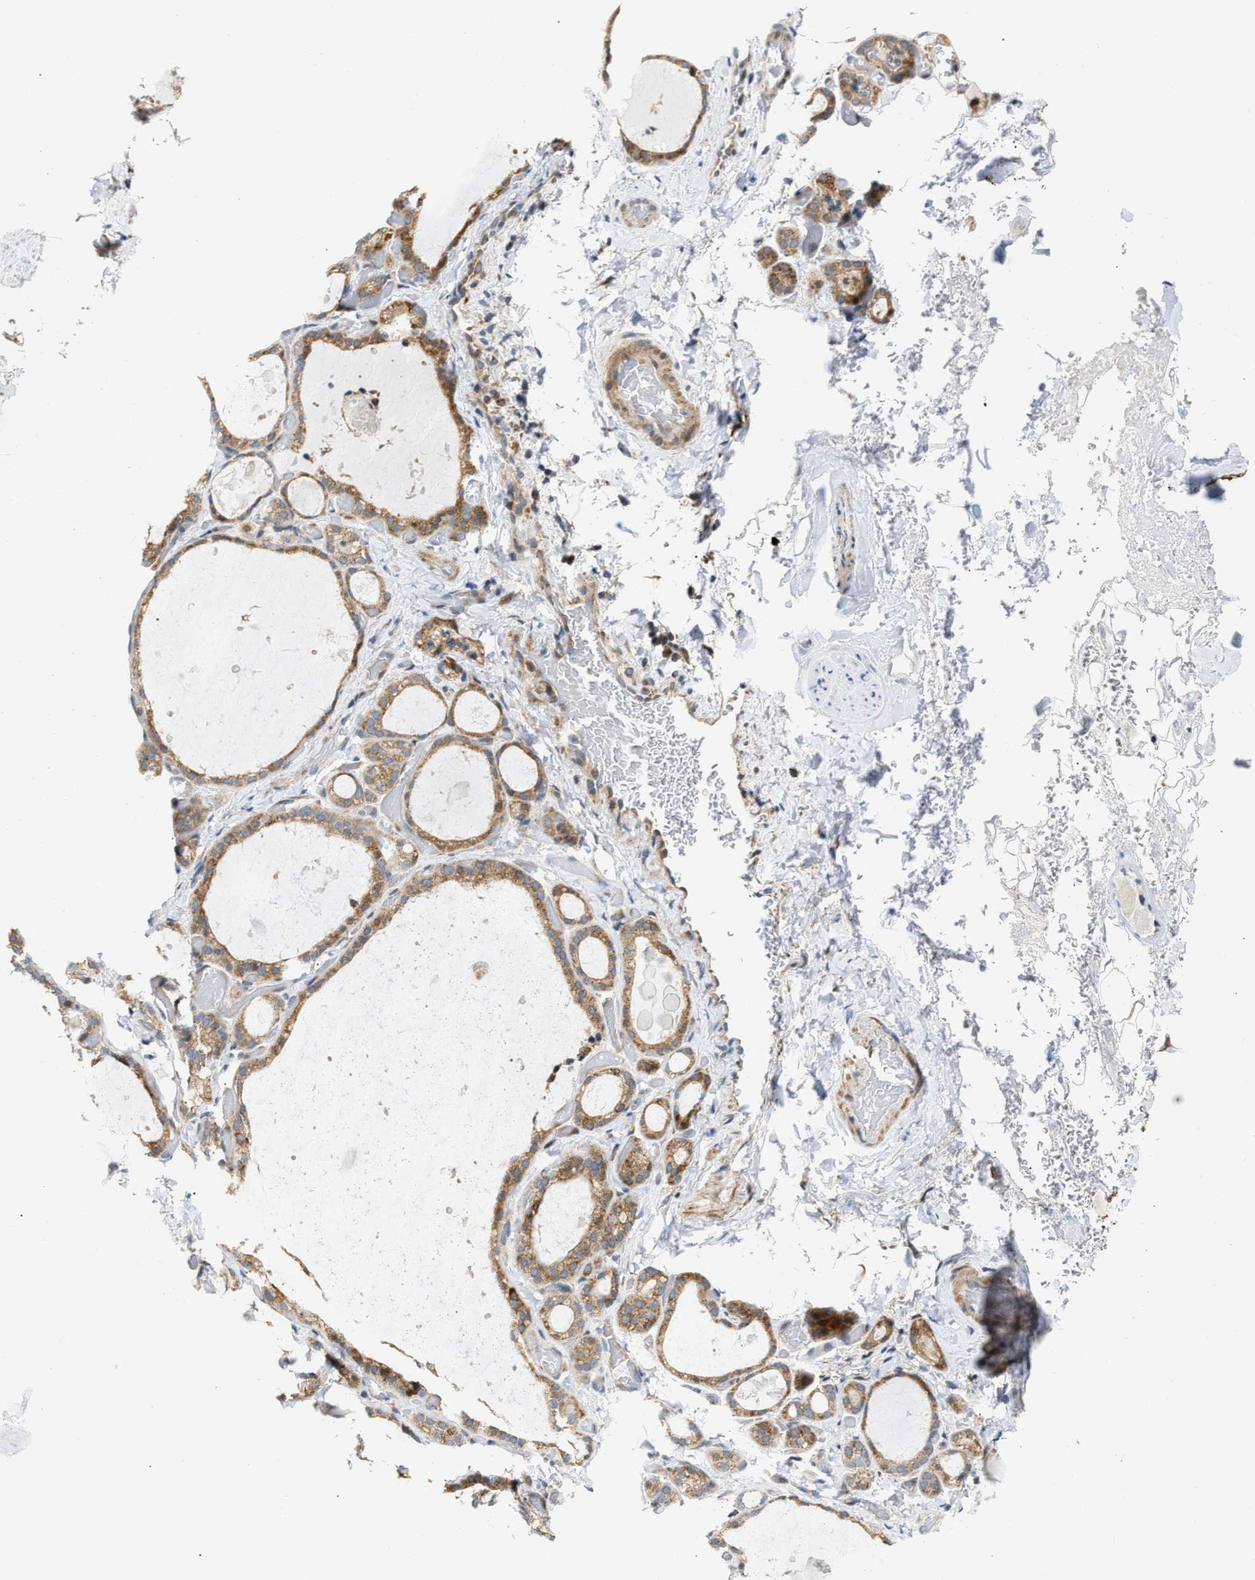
{"staining": {"intensity": "moderate", "quantity": ">75%", "location": "cytoplasmic/membranous"}, "tissue": "thyroid gland", "cell_type": "Glandular cells", "image_type": "normal", "snomed": [{"axis": "morphology", "description": "Normal tissue, NOS"}, {"axis": "topography", "description": "Thyroid gland"}], "caption": "Immunohistochemical staining of benign human thyroid gland reveals >75% levels of moderate cytoplasmic/membranous protein staining in approximately >75% of glandular cells.", "gene": "DEPTOR", "patient": {"sex": "female", "age": 44}}